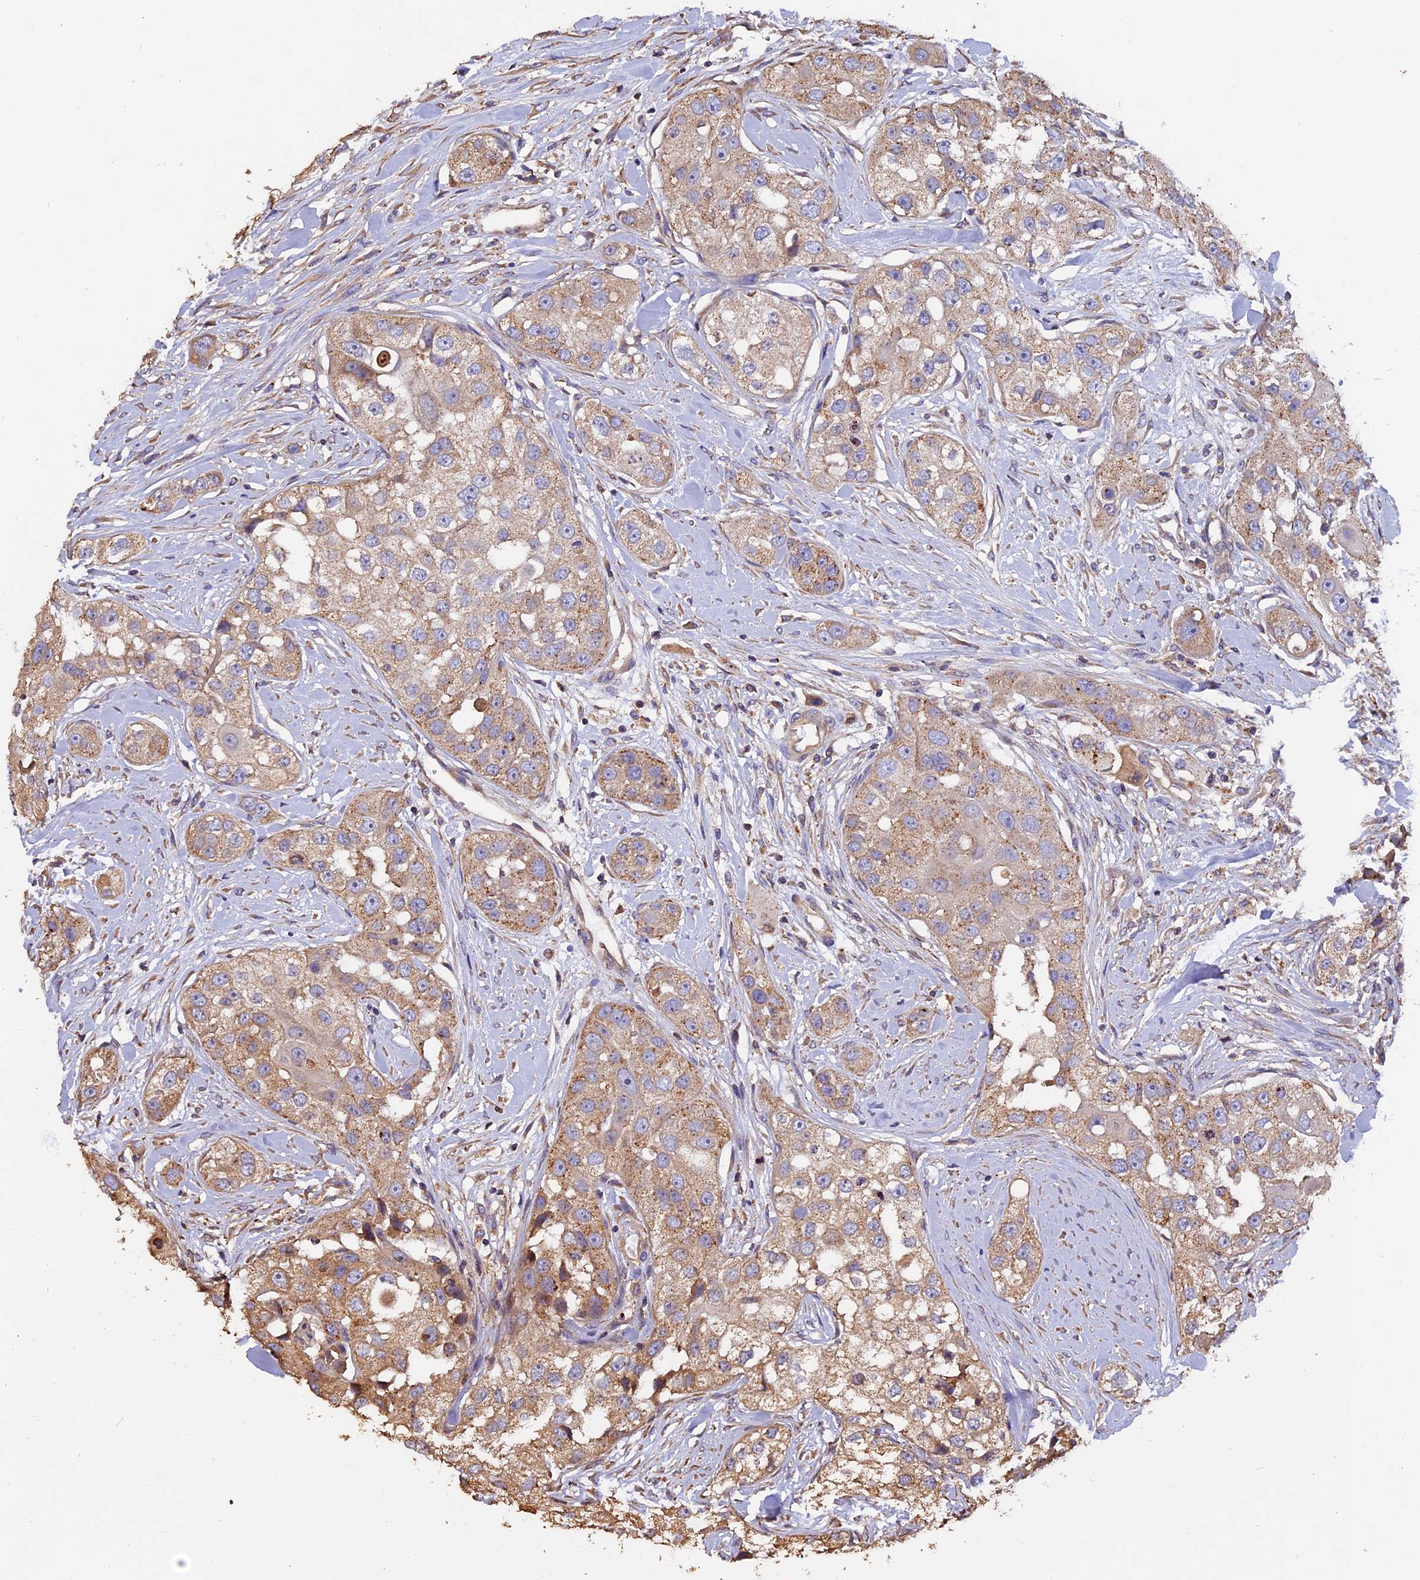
{"staining": {"intensity": "weak", "quantity": "25%-75%", "location": "cytoplasmic/membranous"}, "tissue": "head and neck cancer", "cell_type": "Tumor cells", "image_type": "cancer", "snomed": [{"axis": "morphology", "description": "Normal tissue, NOS"}, {"axis": "morphology", "description": "Squamous cell carcinoma, NOS"}, {"axis": "topography", "description": "Skeletal muscle"}, {"axis": "topography", "description": "Head-Neck"}], "caption": "Immunohistochemistry staining of head and neck cancer (squamous cell carcinoma), which displays low levels of weak cytoplasmic/membranous expression in about 25%-75% of tumor cells indicating weak cytoplasmic/membranous protein positivity. The staining was performed using DAB (3,3'-diaminobenzidine) (brown) for protein detection and nuclei were counterstained in hematoxylin (blue).", "gene": "CHMP2A", "patient": {"sex": "male", "age": 51}}